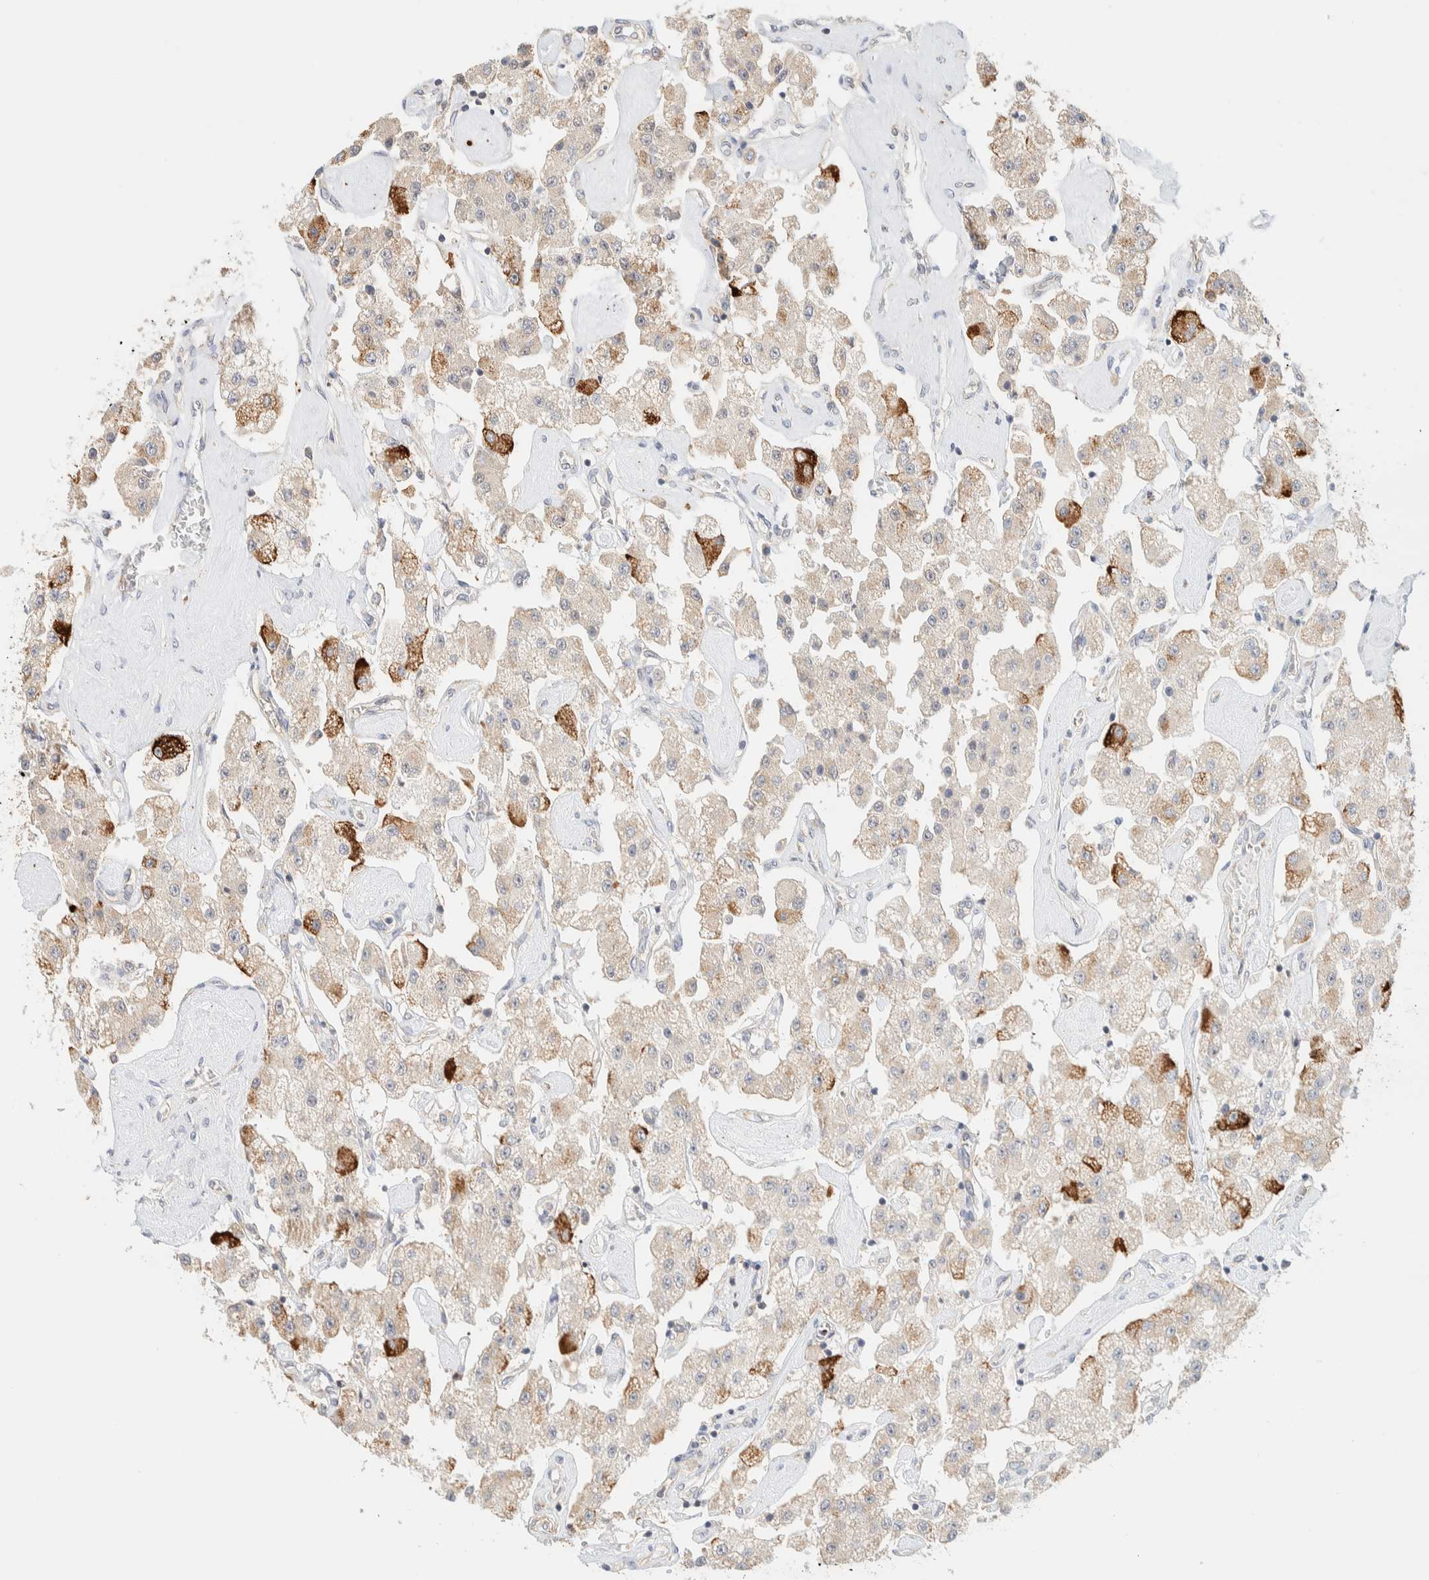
{"staining": {"intensity": "strong", "quantity": "<25%", "location": "cytoplasmic/membranous"}, "tissue": "carcinoid", "cell_type": "Tumor cells", "image_type": "cancer", "snomed": [{"axis": "morphology", "description": "Carcinoid, malignant, NOS"}, {"axis": "topography", "description": "Pancreas"}], "caption": "The histopathology image shows staining of carcinoid (malignant), revealing strong cytoplasmic/membranous protein staining (brown color) within tumor cells. (Brightfield microscopy of DAB IHC at high magnification).", "gene": "TBC1D8B", "patient": {"sex": "male", "age": 41}}